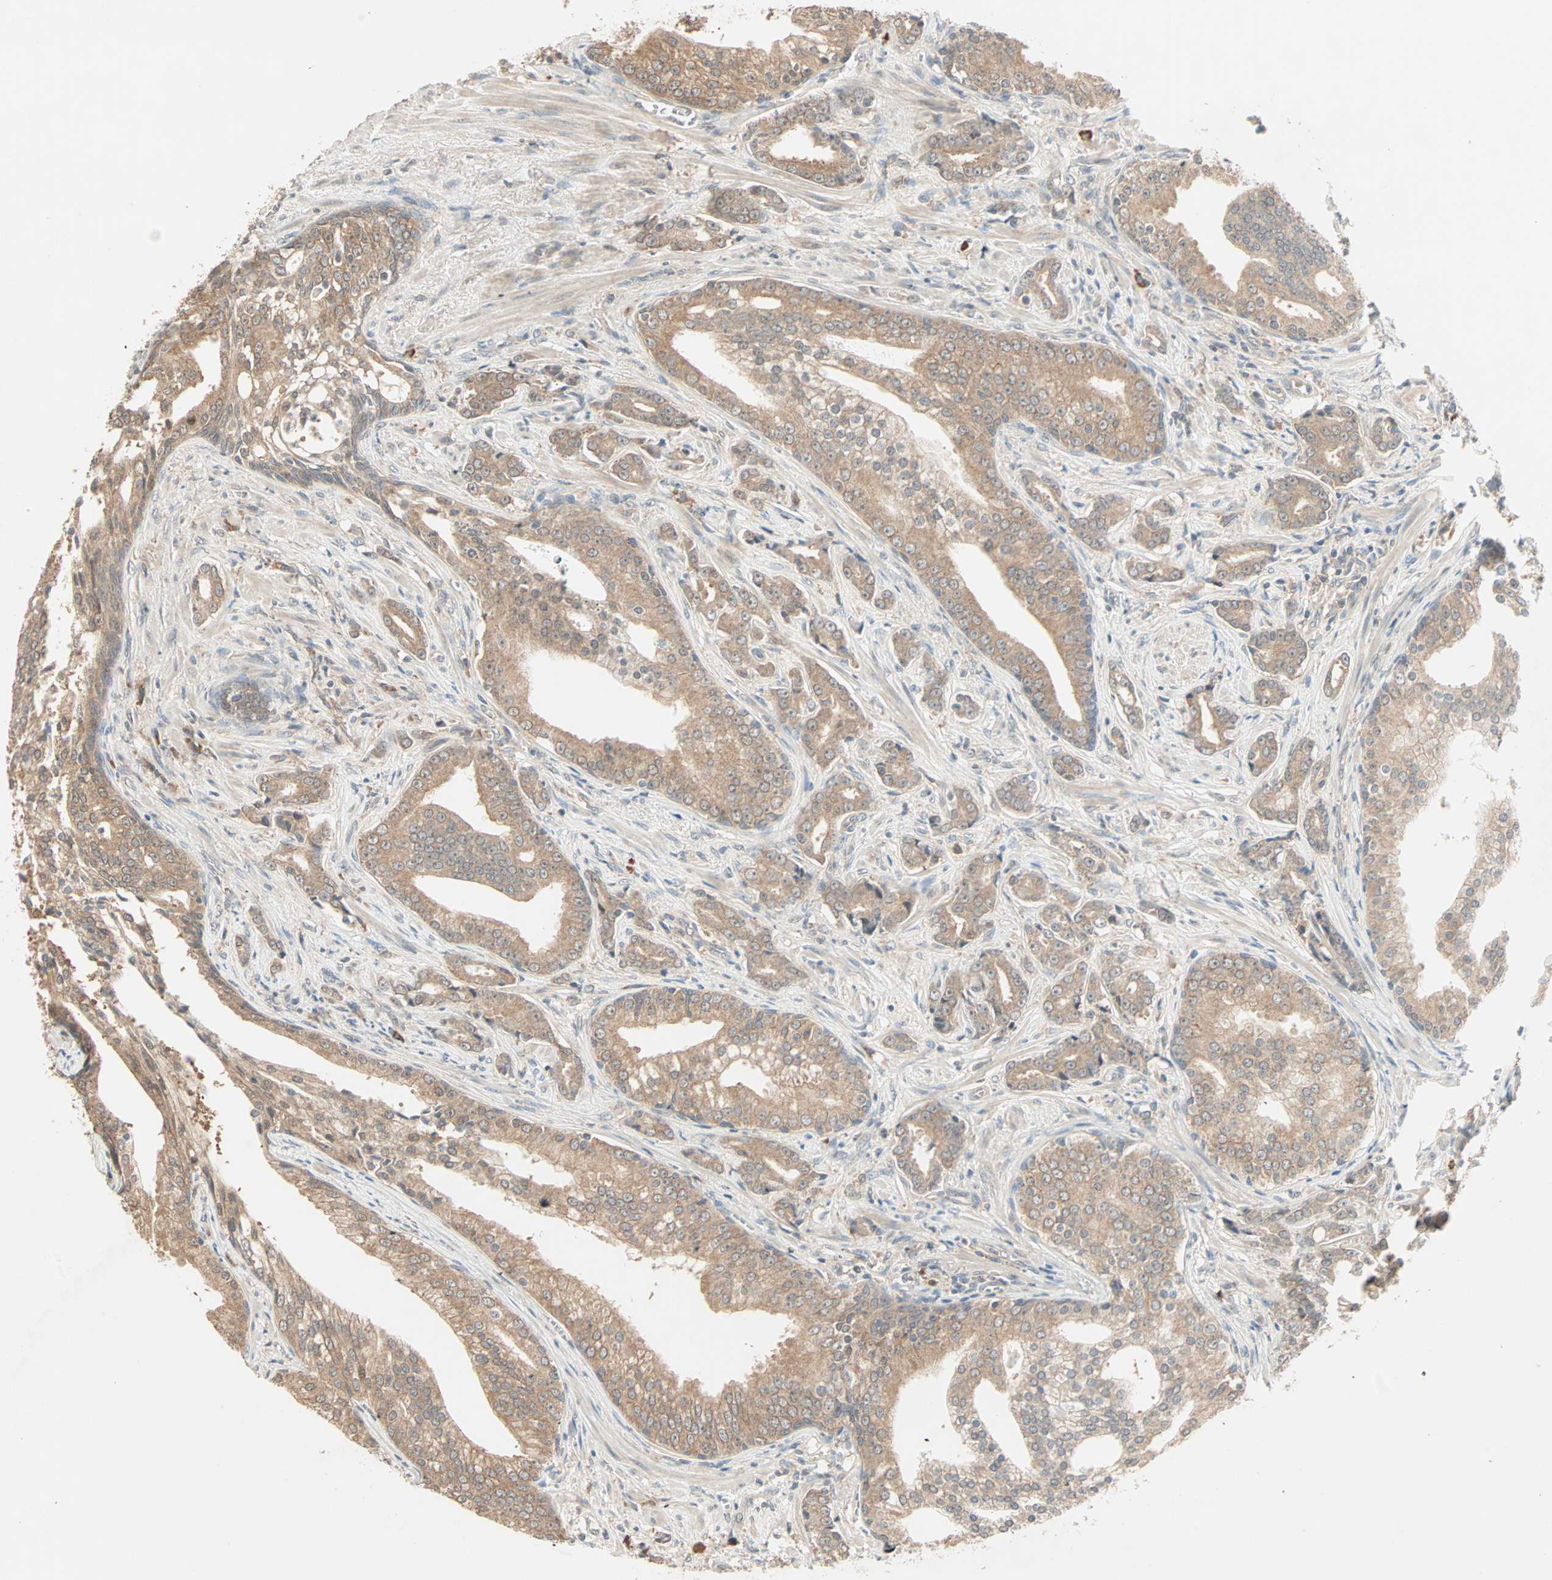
{"staining": {"intensity": "moderate", "quantity": ">75%", "location": "cytoplasmic/membranous"}, "tissue": "prostate cancer", "cell_type": "Tumor cells", "image_type": "cancer", "snomed": [{"axis": "morphology", "description": "Adenocarcinoma, Low grade"}, {"axis": "topography", "description": "Prostate"}], "caption": "Immunohistochemical staining of human prostate cancer (low-grade adenocarcinoma) shows moderate cytoplasmic/membranous protein positivity in approximately >75% of tumor cells.", "gene": "TTF2", "patient": {"sex": "male", "age": 58}}